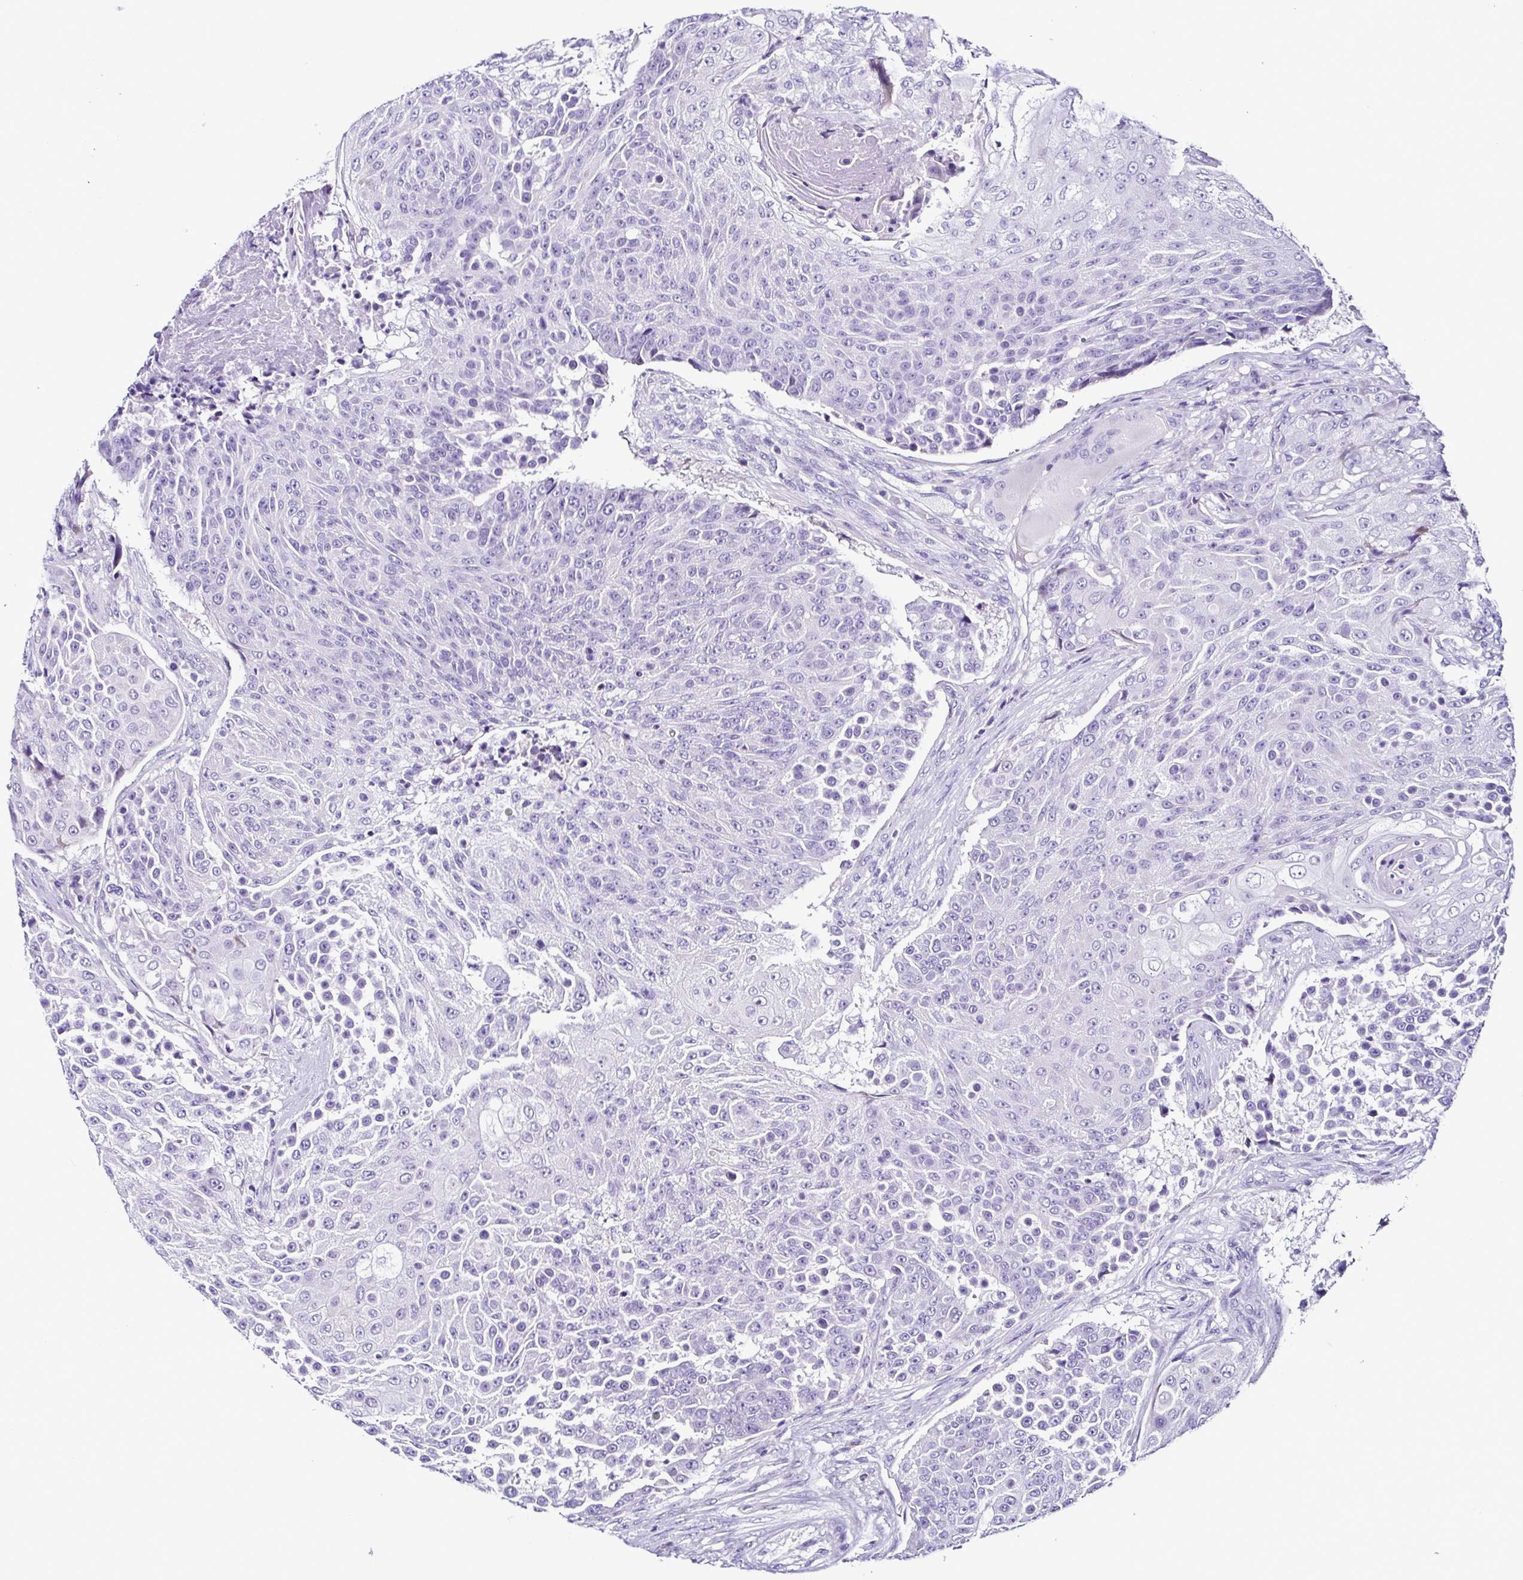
{"staining": {"intensity": "negative", "quantity": "none", "location": "none"}, "tissue": "urothelial cancer", "cell_type": "Tumor cells", "image_type": "cancer", "snomed": [{"axis": "morphology", "description": "Urothelial carcinoma, High grade"}, {"axis": "topography", "description": "Urinary bladder"}], "caption": "Protein analysis of high-grade urothelial carcinoma reveals no significant staining in tumor cells.", "gene": "SRL", "patient": {"sex": "female", "age": 63}}